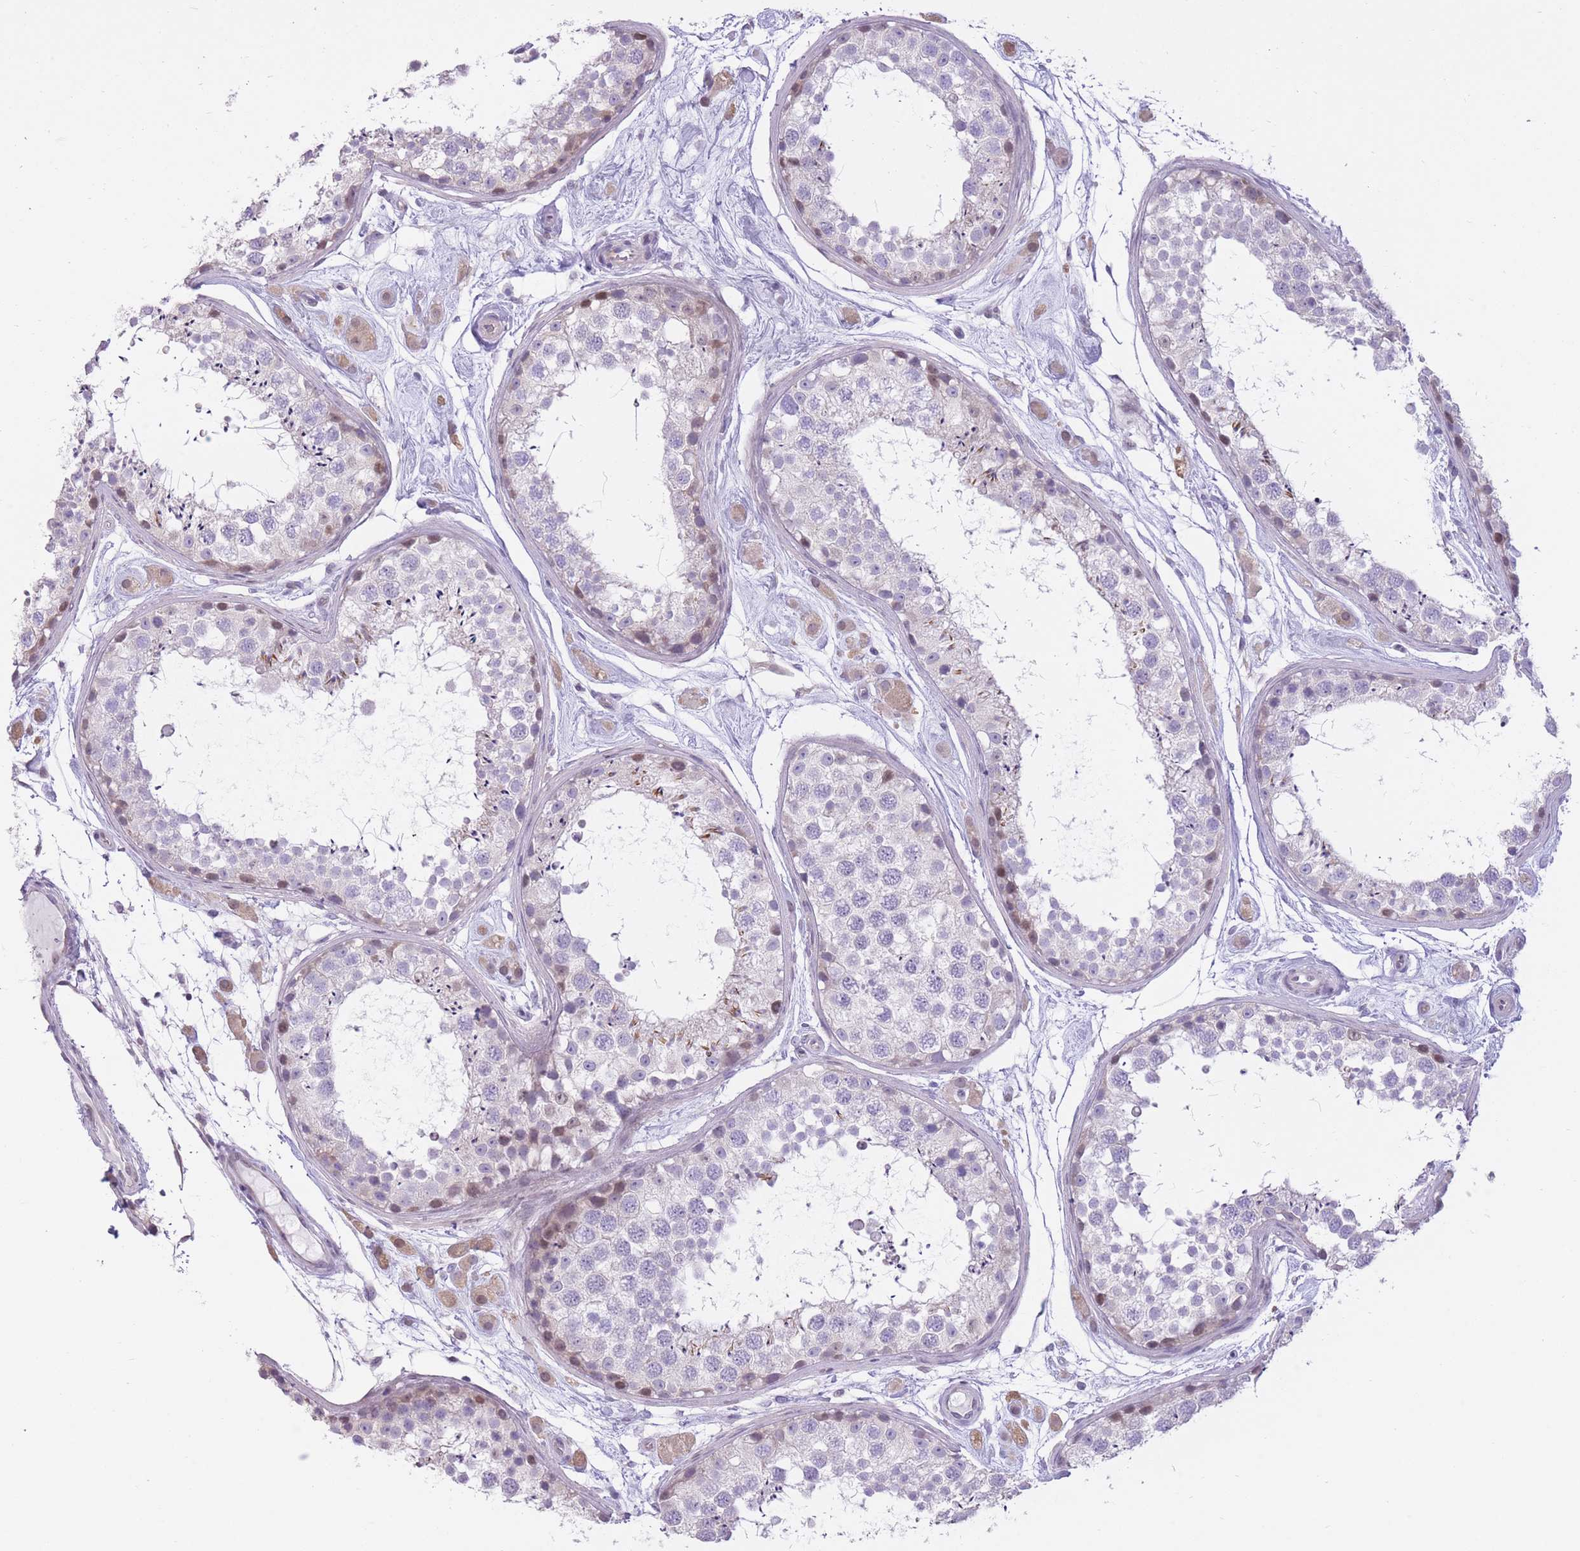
{"staining": {"intensity": "negative", "quantity": "none", "location": "none"}, "tissue": "testis", "cell_type": "Cells in seminiferous ducts", "image_type": "normal", "snomed": [{"axis": "morphology", "description": "Normal tissue, NOS"}, {"axis": "topography", "description": "Testis"}], "caption": "The photomicrograph demonstrates no staining of cells in seminiferous ducts in benign testis.", "gene": "WDR70", "patient": {"sex": "male", "age": 25}}